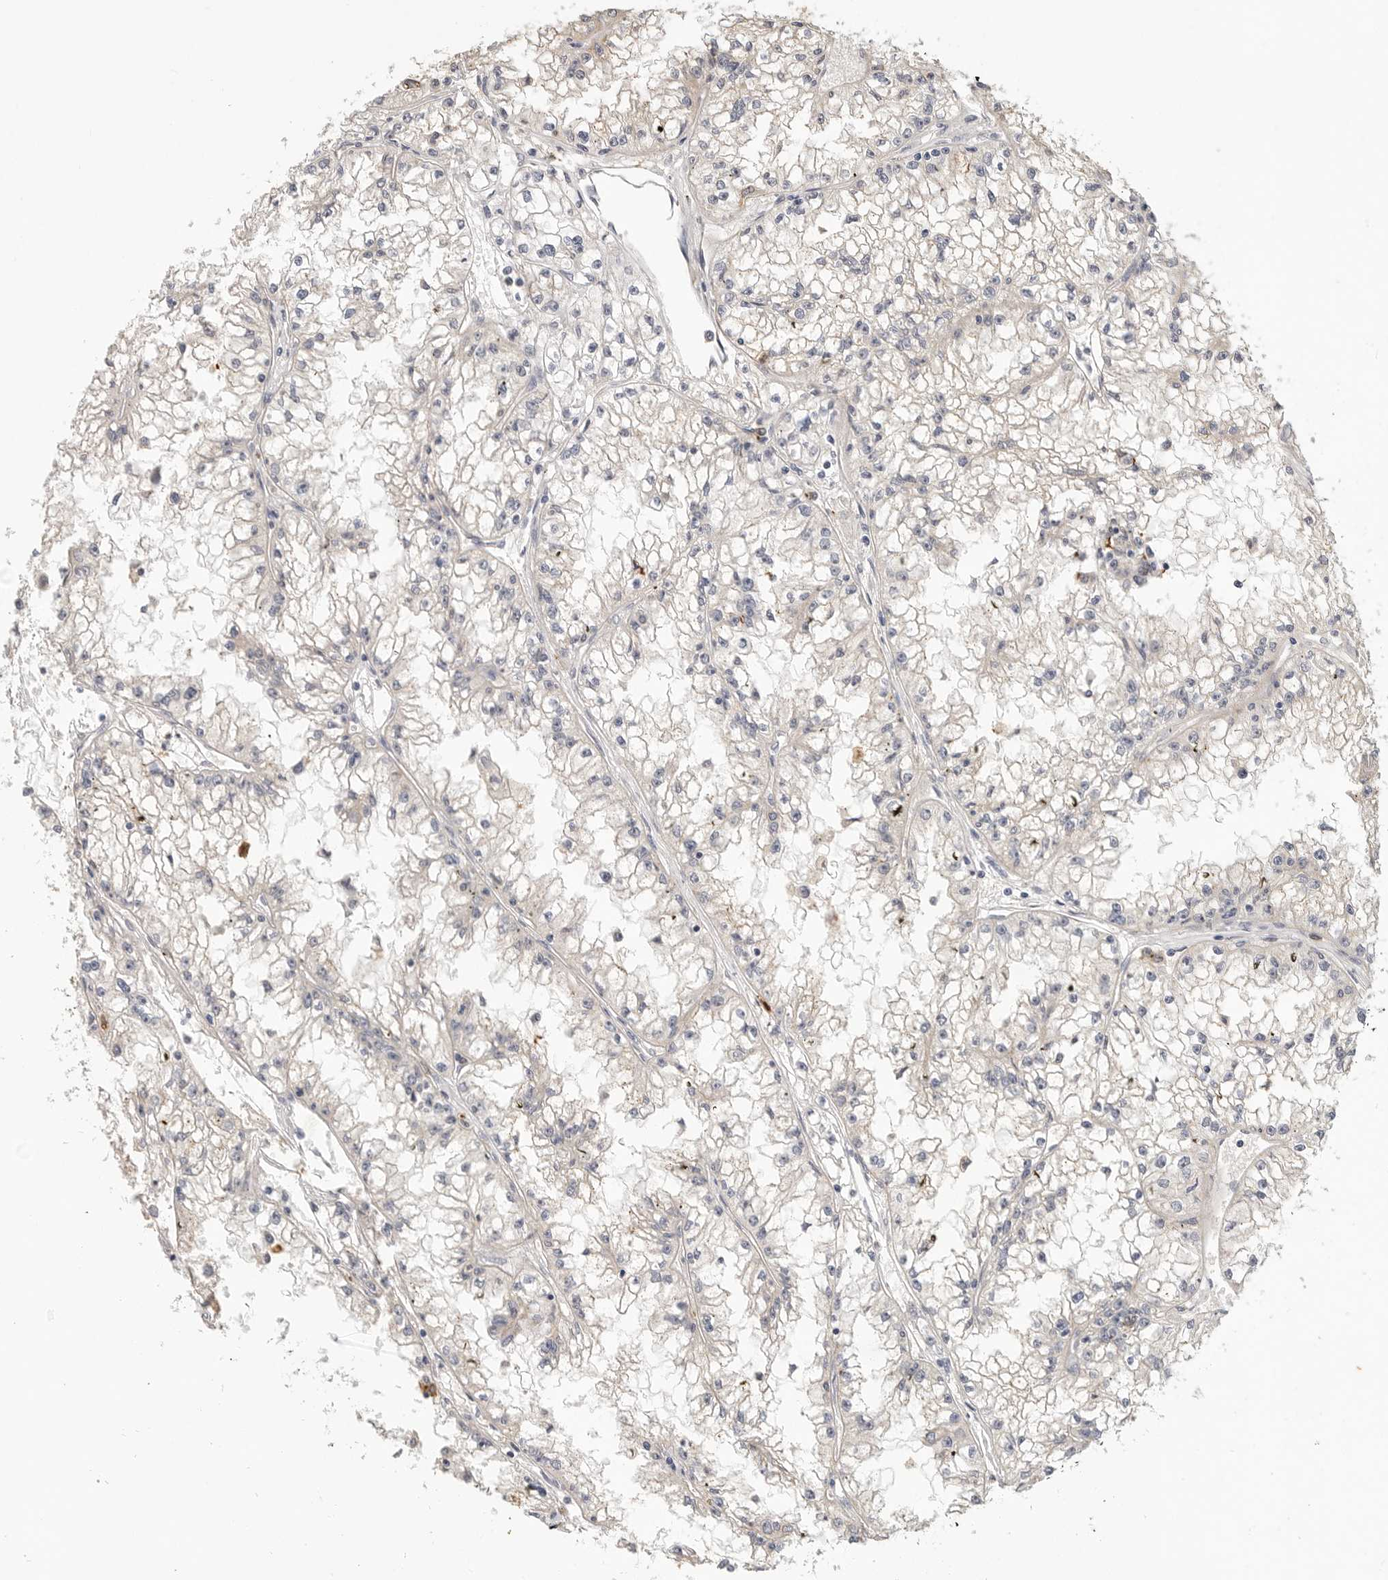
{"staining": {"intensity": "negative", "quantity": "none", "location": "none"}, "tissue": "renal cancer", "cell_type": "Tumor cells", "image_type": "cancer", "snomed": [{"axis": "morphology", "description": "Adenocarcinoma, NOS"}, {"axis": "topography", "description": "Kidney"}], "caption": "Immunohistochemistry micrograph of renal cancer (adenocarcinoma) stained for a protein (brown), which demonstrates no staining in tumor cells.", "gene": "LTBR", "patient": {"sex": "male", "age": 56}}